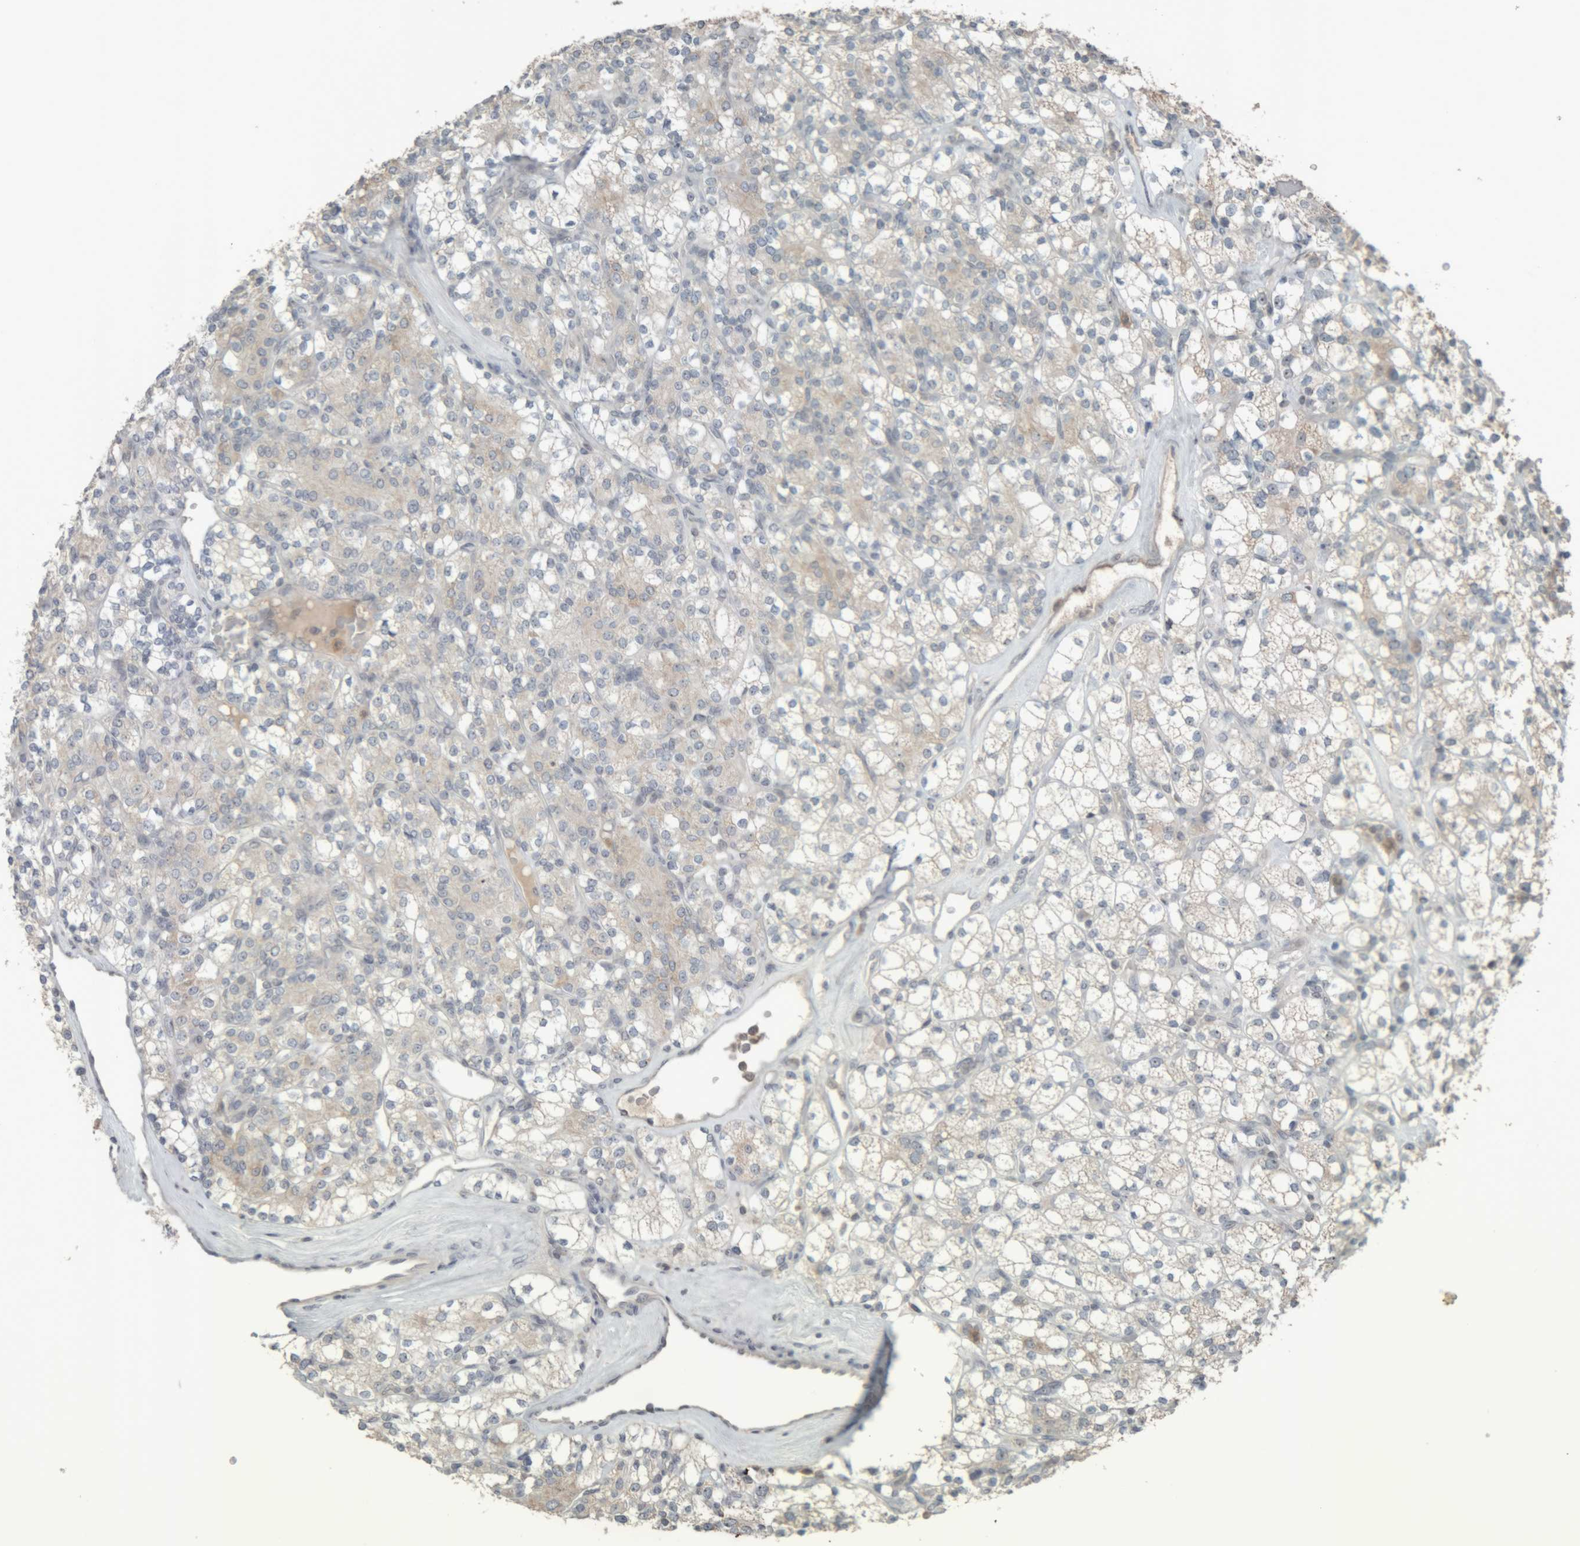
{"staining": {"intensity": "negative", "quantity": "none", "location": "none"}, "tissue": "renal cancer", "cell_type": "Tumor cells", "image_type": "cancer", "snomed": [{"axis": "morphology", "description": "Adenocarcinoma, NOS"}, {"axis": "topography", "description": "Kidney"}], "caption": "There is no significant expression in tumor cells of renal cancer (adenocarcinoma). (DAB (3,3'-diaminobenzidine) immunohistochemistry, high magnification).", "gene": "RPF1", "patient": {"sex": "male", "age": 77}}